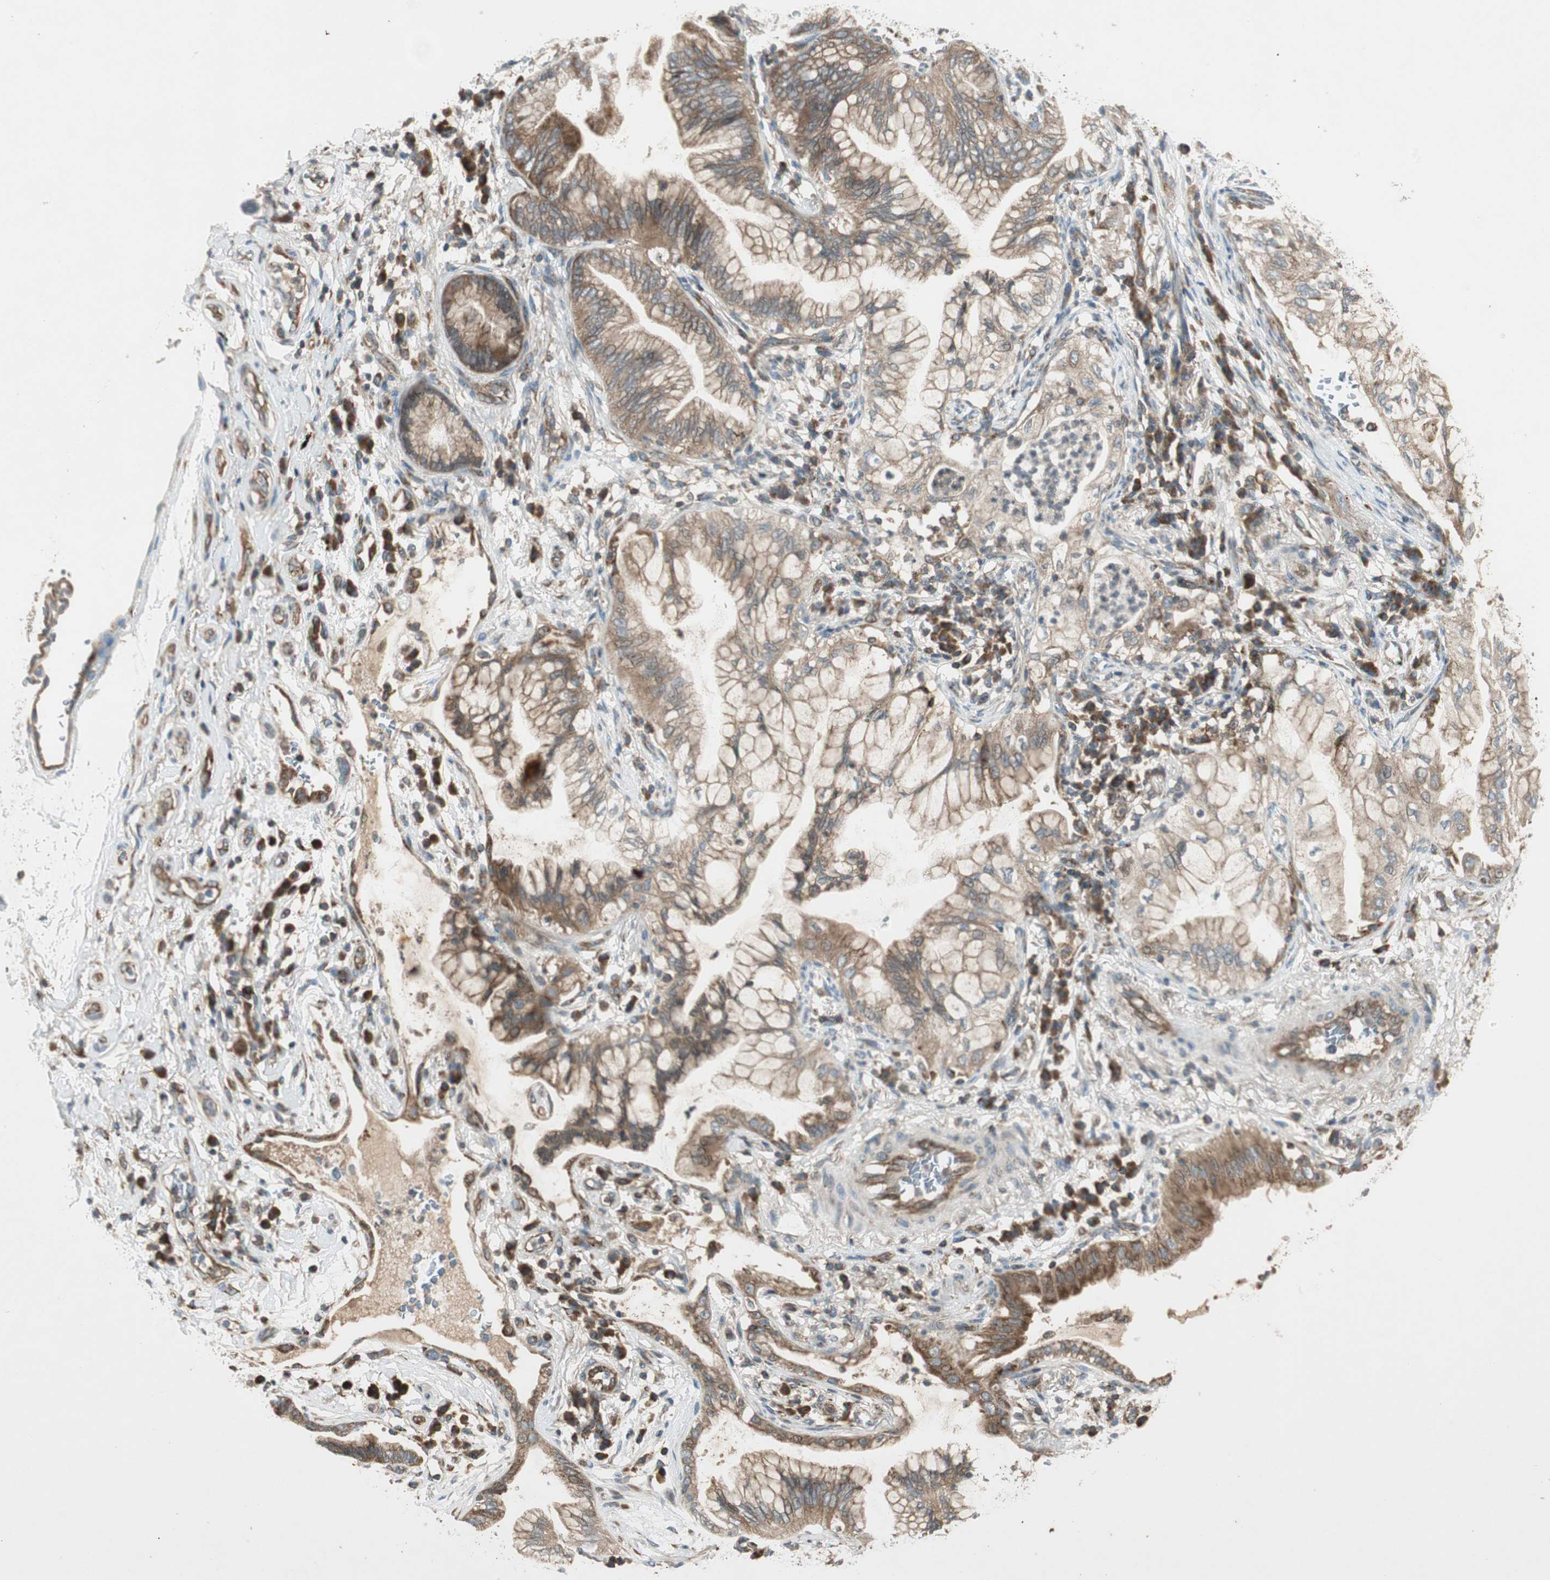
{"staining": {"intensity": "moderate", "quantity": ">75%", "location": "cytoplasmic/membranous"}, "tissue": "lung cancer", "cell_type": "Tumor cells", "image_type": "cancer", "snomed": [{"axis": "morphology", "description": "Adenocarcinoma, NOS"}, {"axis": "topography", "description": "Lung"}], "caption": "Moderate cytoplasmic/membranous positivity for a protein is identified in about >75% of tumor cells of lung cancer using immunohistochemistry (IHC).", "gene": "CHADL", "patient": {"sex": "female", "age": 70}}